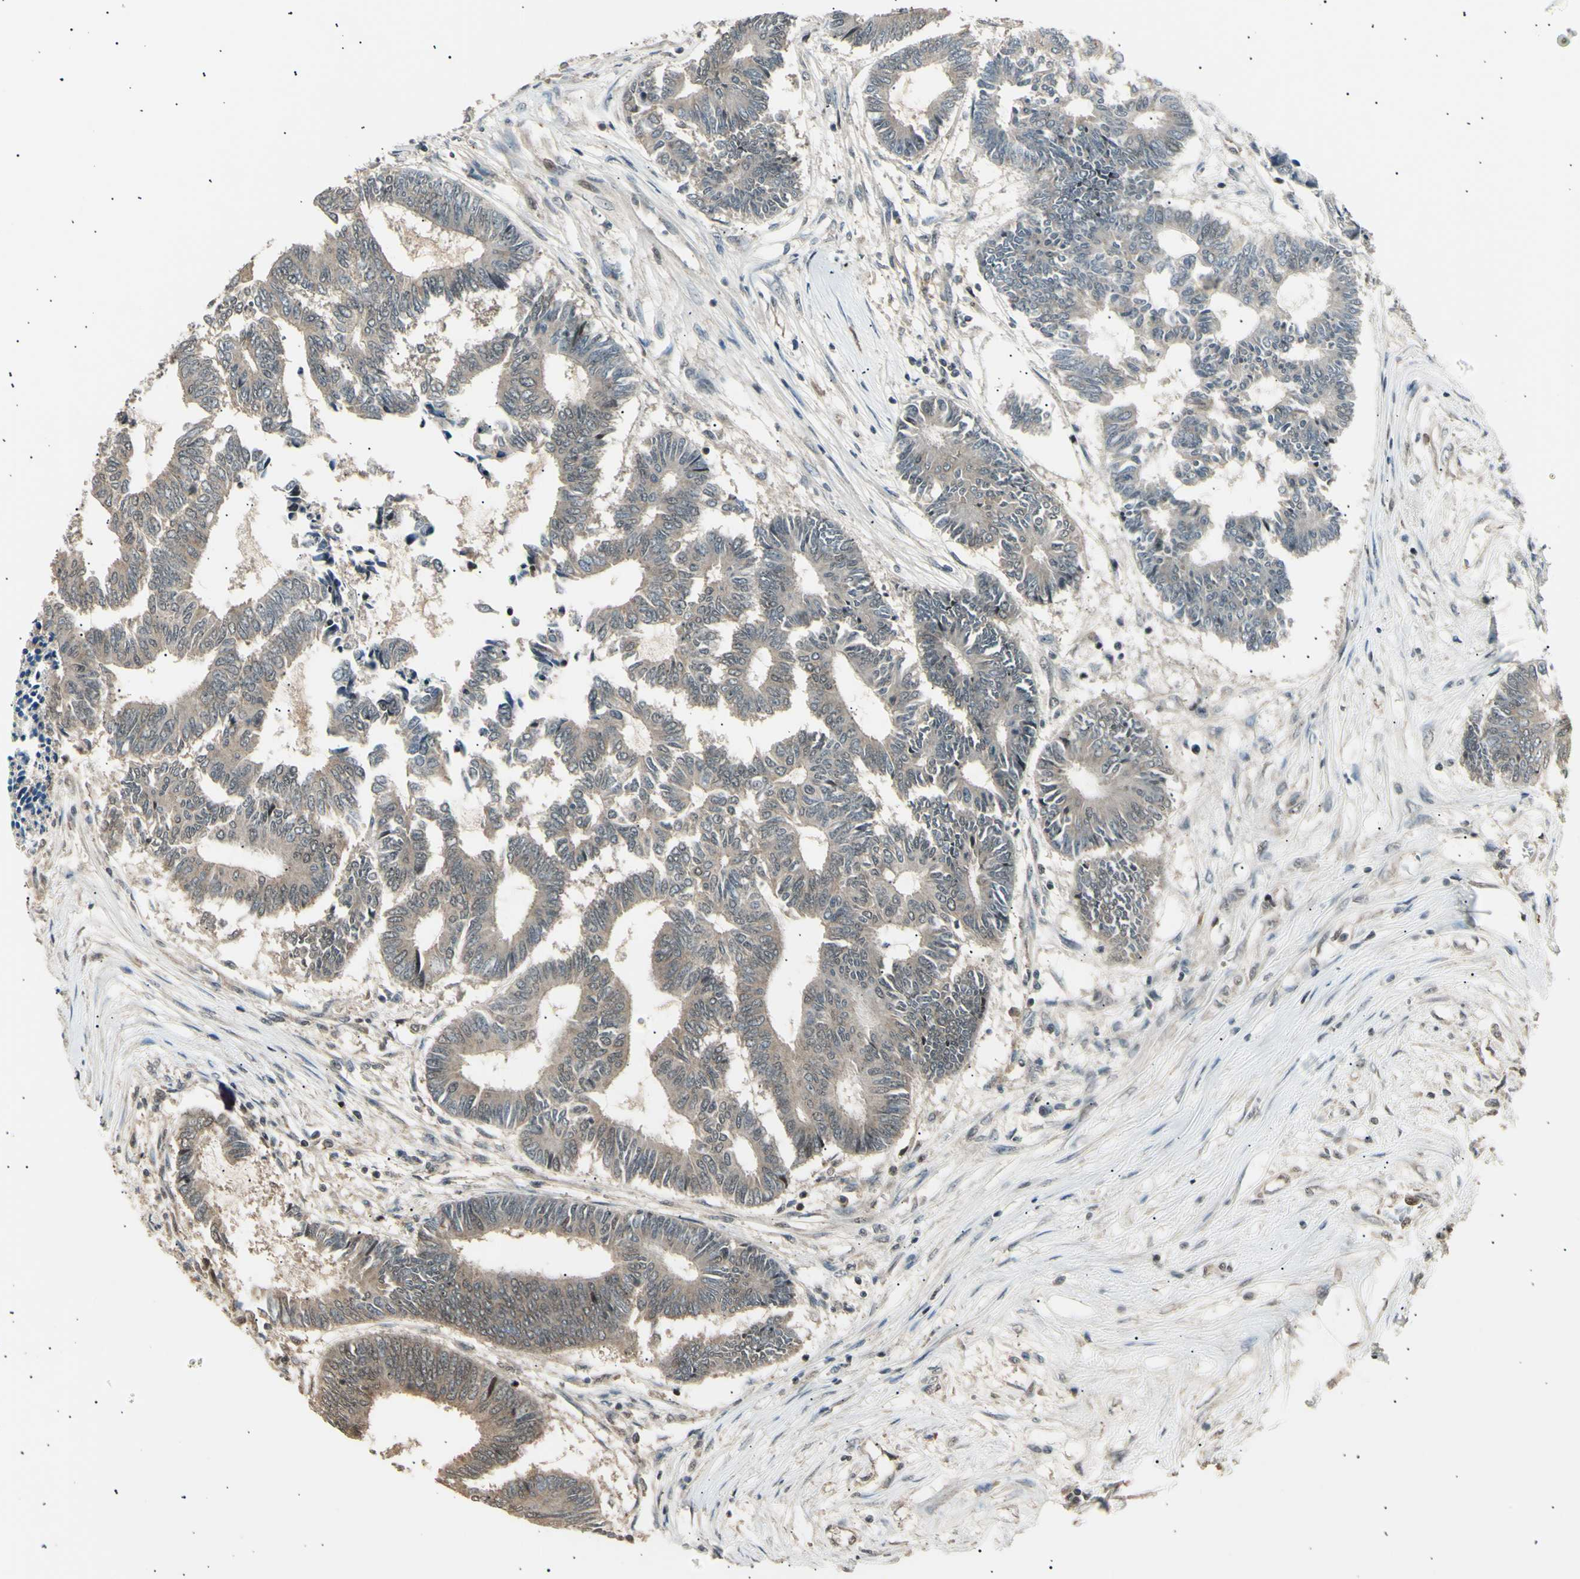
{"staining": {"intensity": "weak", "quantity": "<25%", "location": "cytoplasmic/membranous"}, "tissue": "colorectal cancer", "cell_type": "Tumor cells", "image_type": "cancer", "snomed": [{"axis": "morphology", "description": "Adenocarcinoma, NOS"}, {"axis": "topography", "description": "Rectum"}], "caption": "The micrograph shows no significant staining in tumor cells of colorectal cancer.", "gene": "NUAK2", "patient": {"sex": "male", "age": 63}}